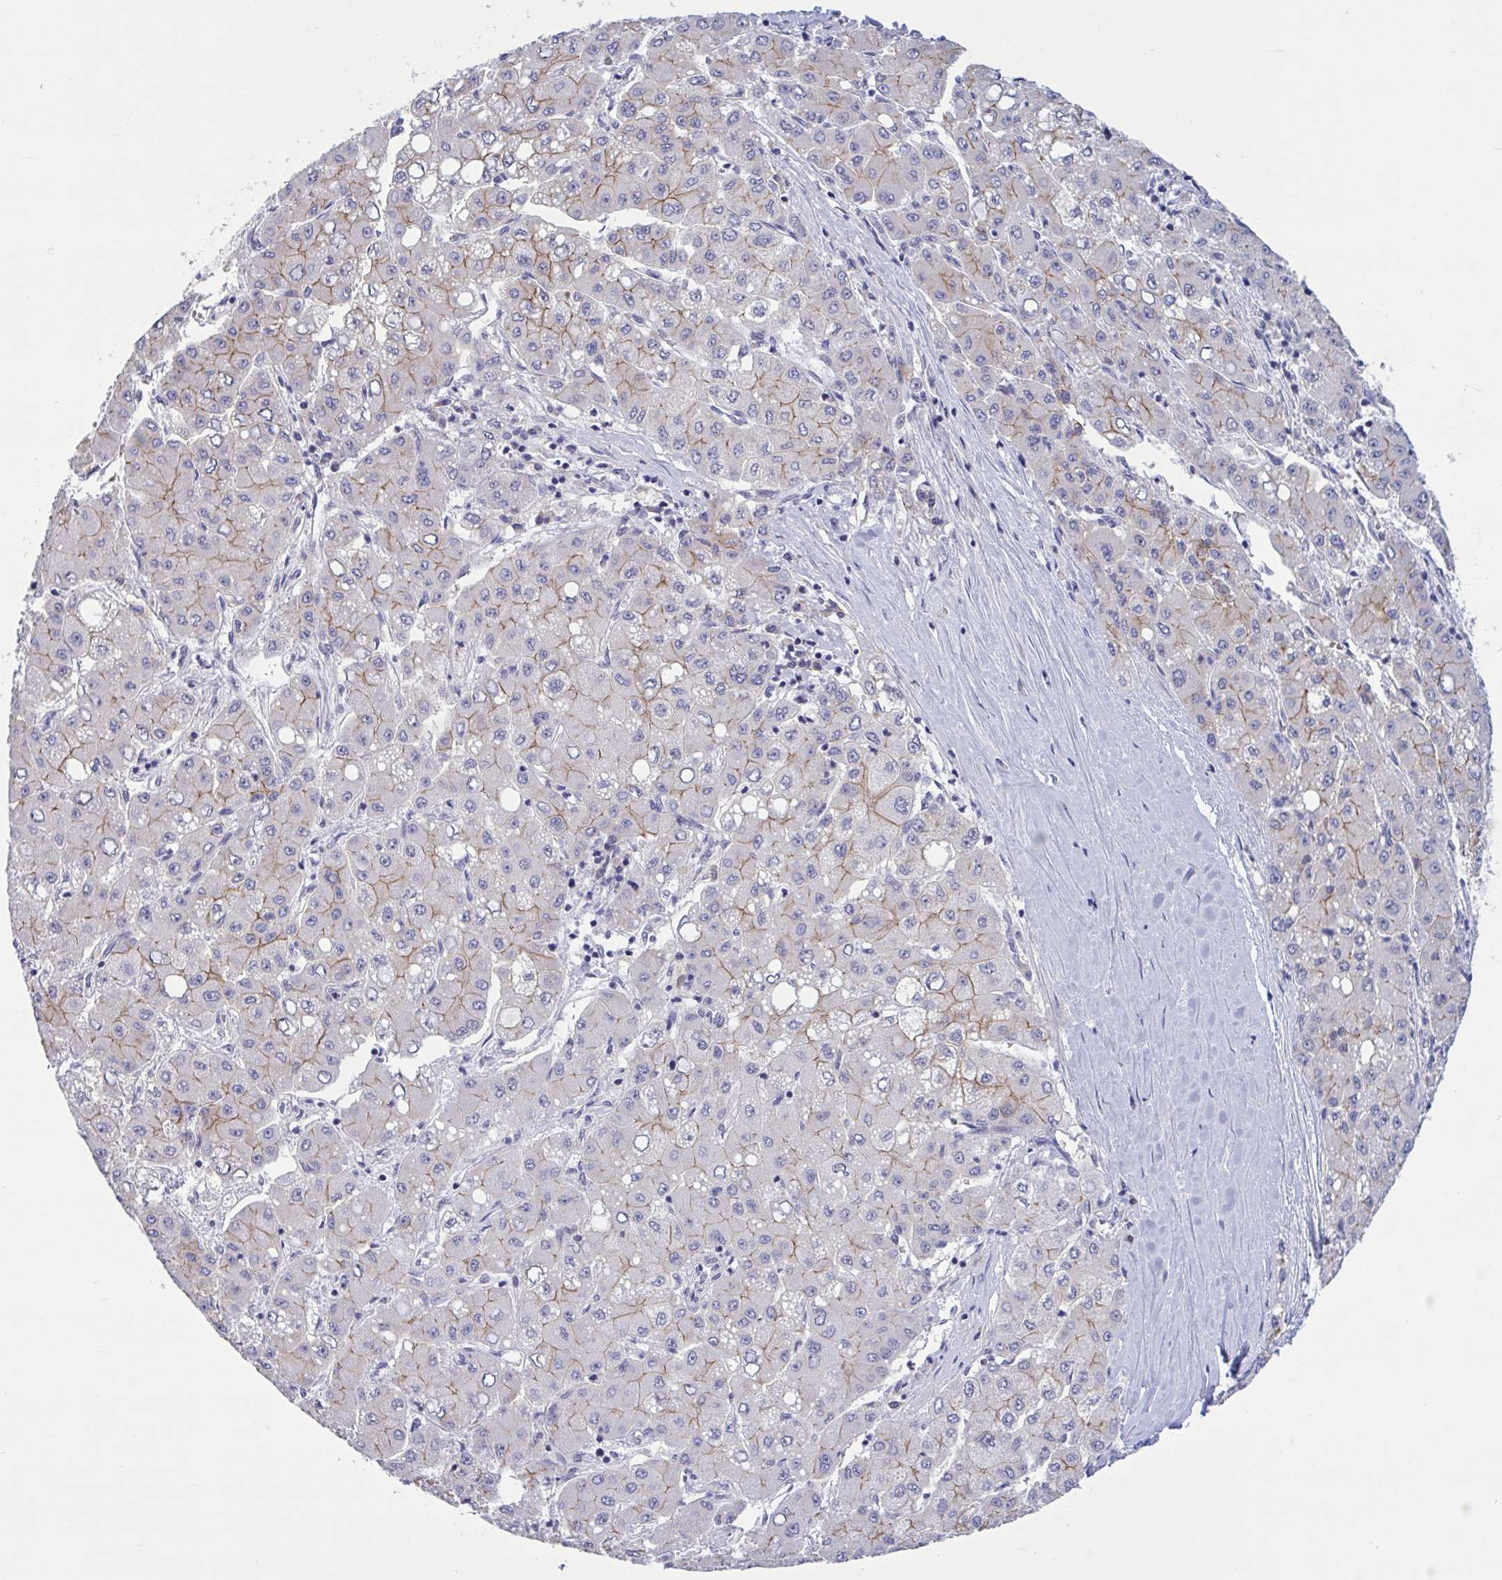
{"staining": {"intensity": "weak", "quantity": "25%-75%", "location": "cytoplasmic/membranous"}, "tissue": "liver cancer", "cell_type": "Tumor cells", "image_type": "cancer", "snomed": [{"axis": "morphology", "description": "Carcinoma, Hepatocellular, NOS"}, {"axis": "topography", "description": "Liver"}], "caption": "A low amount of weak cytoplasmic/membranous positivity is seen in approximately 25%-75% of tumor cells in liver hepatocellular carcinoma tissue. Using DAB (3,3'-diaminobenzidine) (brown) and hematoxylin (blue) stains, captured at high magnification using brightfield microscopy.", "gene": "CNGB3", "patient": {"sex": "male", "age": 40}}